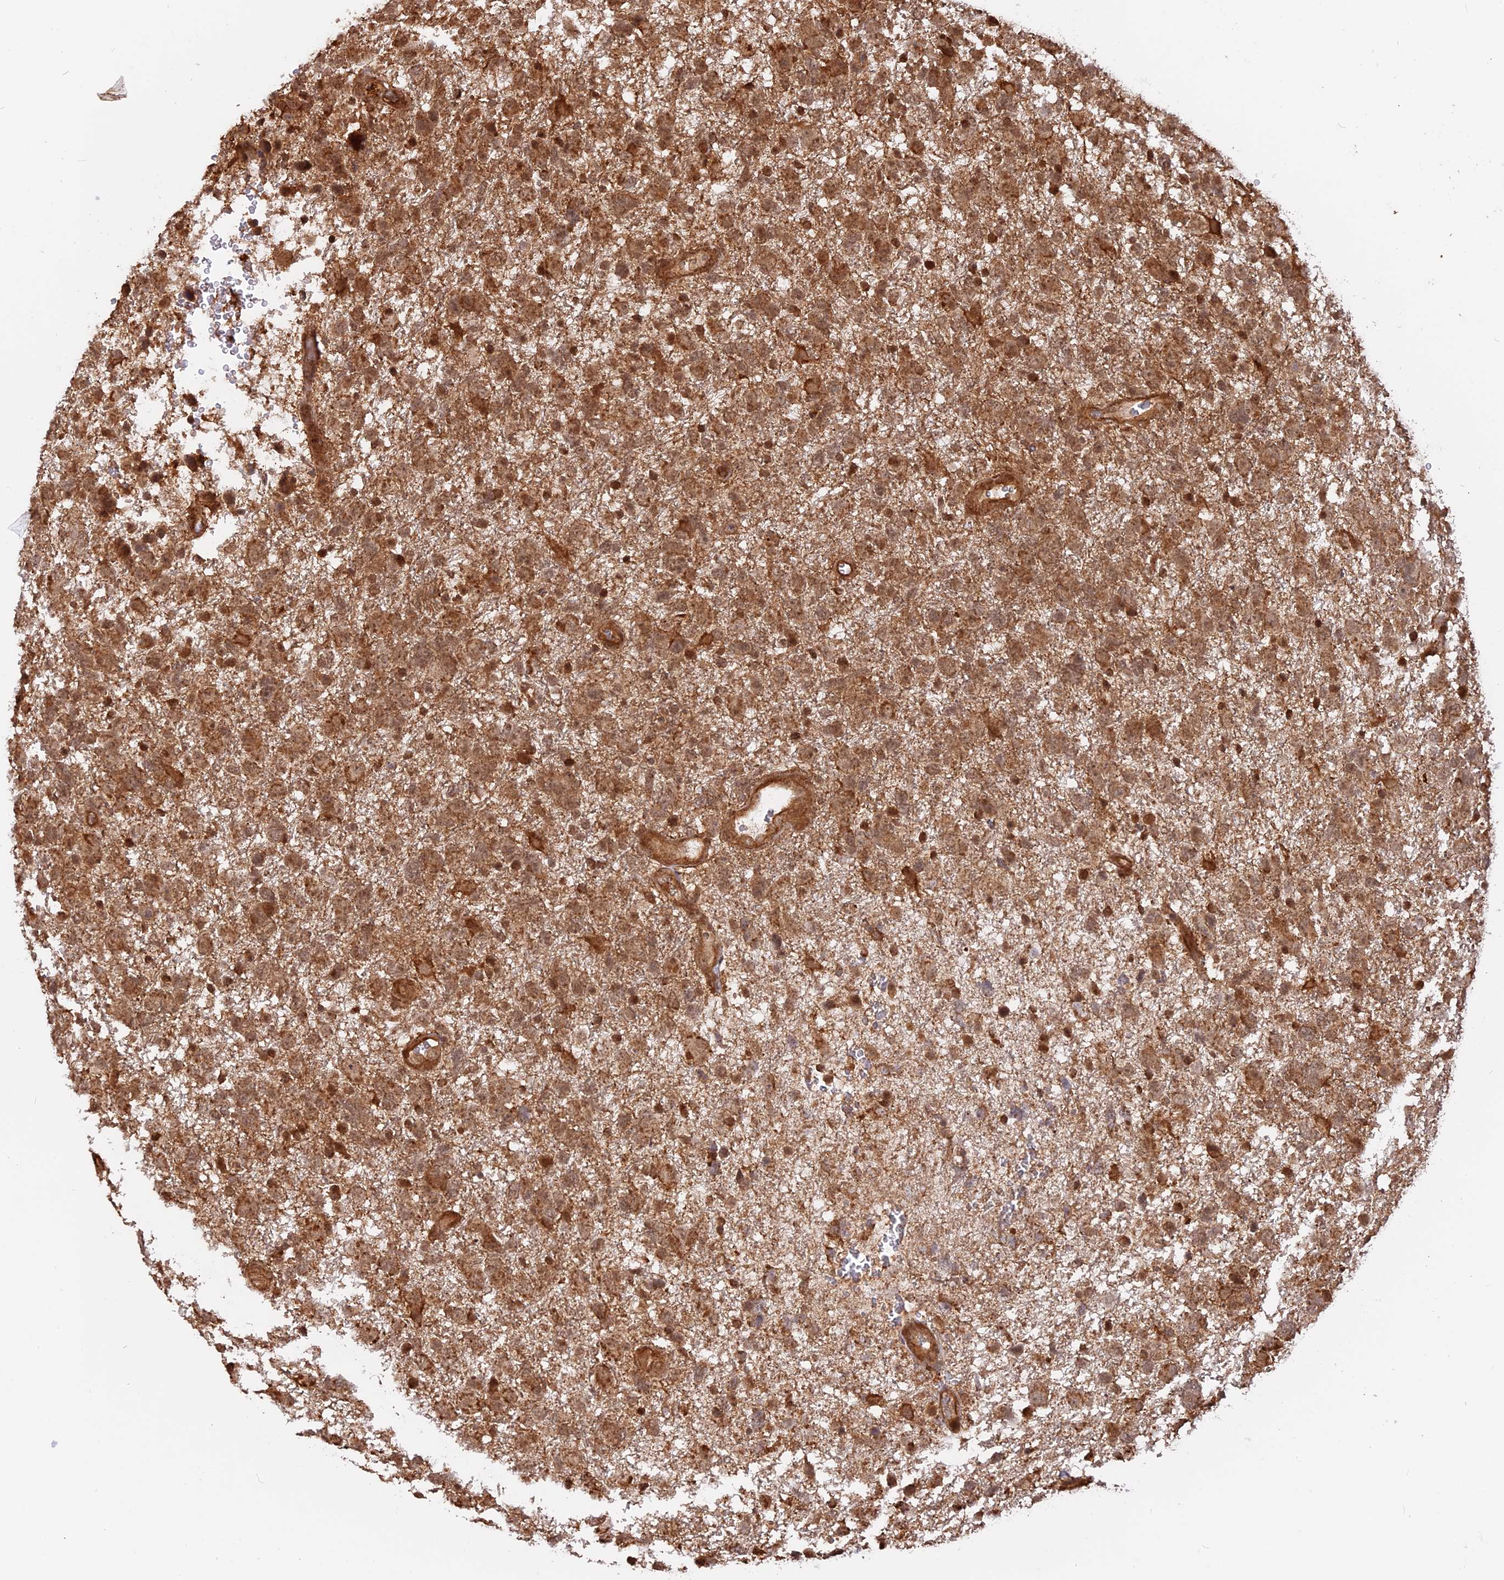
{"staining": {"intensity": "moderate", "quantity": ">75%", "location": "cytoplasmic/membranous,nuclear"}, "tissue": "glioma", "cell_type": "Tumor cells", "image_type": "cancer", "snomed": [{"axis": "morphology", "description": "Glioma, malignant, High grade"}, {"axis": "topography", "description": "Brain"}], "caption": "Glioma stained with a brown dye reveals moderate cytoplasmic/membranous and nuclear positive staining in about >75% of tumor cells.", "gene": "CCDC174", "patient": {"sex": "male", "age": 61}}